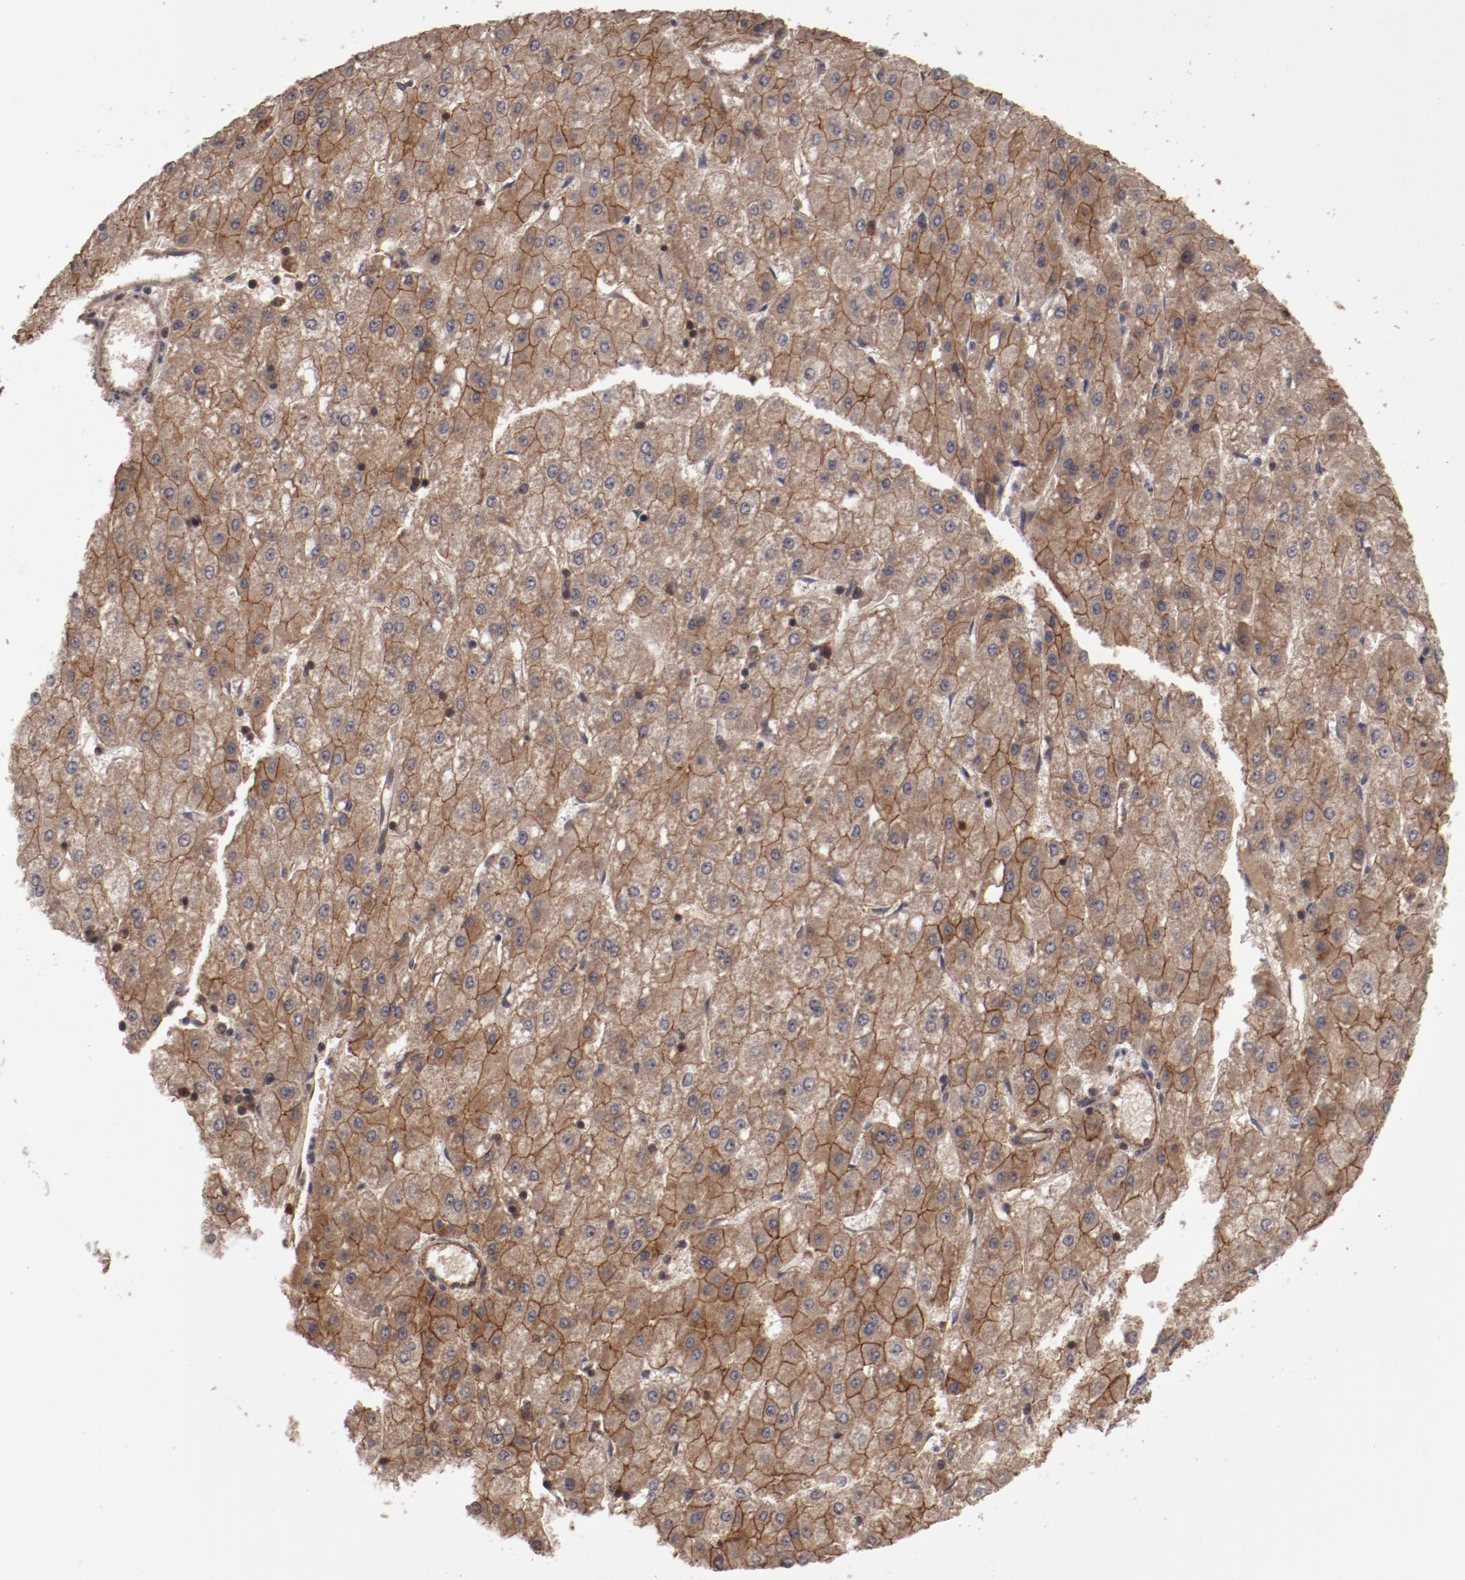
{"staining": {"intensity": "moderate", "quantity": ">75%", "location": "cytoplasmic/membranous"}, "tissue": "liver cancer", "cell_type": "Tumor cells", "image_type": "cancer", "snomed": [{"axis": "morphology", "description": "Carcinoma, Hepatocellular, NOS"}, {"axis": "topography", "description": "Liver"}], "caption": "There is medium levels of moderate cytoplasmic/membranous expression in tumor cells of liver cancer, as demonstrated by immunohistochemical staining (brown color).", "gene": "RPS6KA6", "patient": {"sex": "female", "age": 52}}